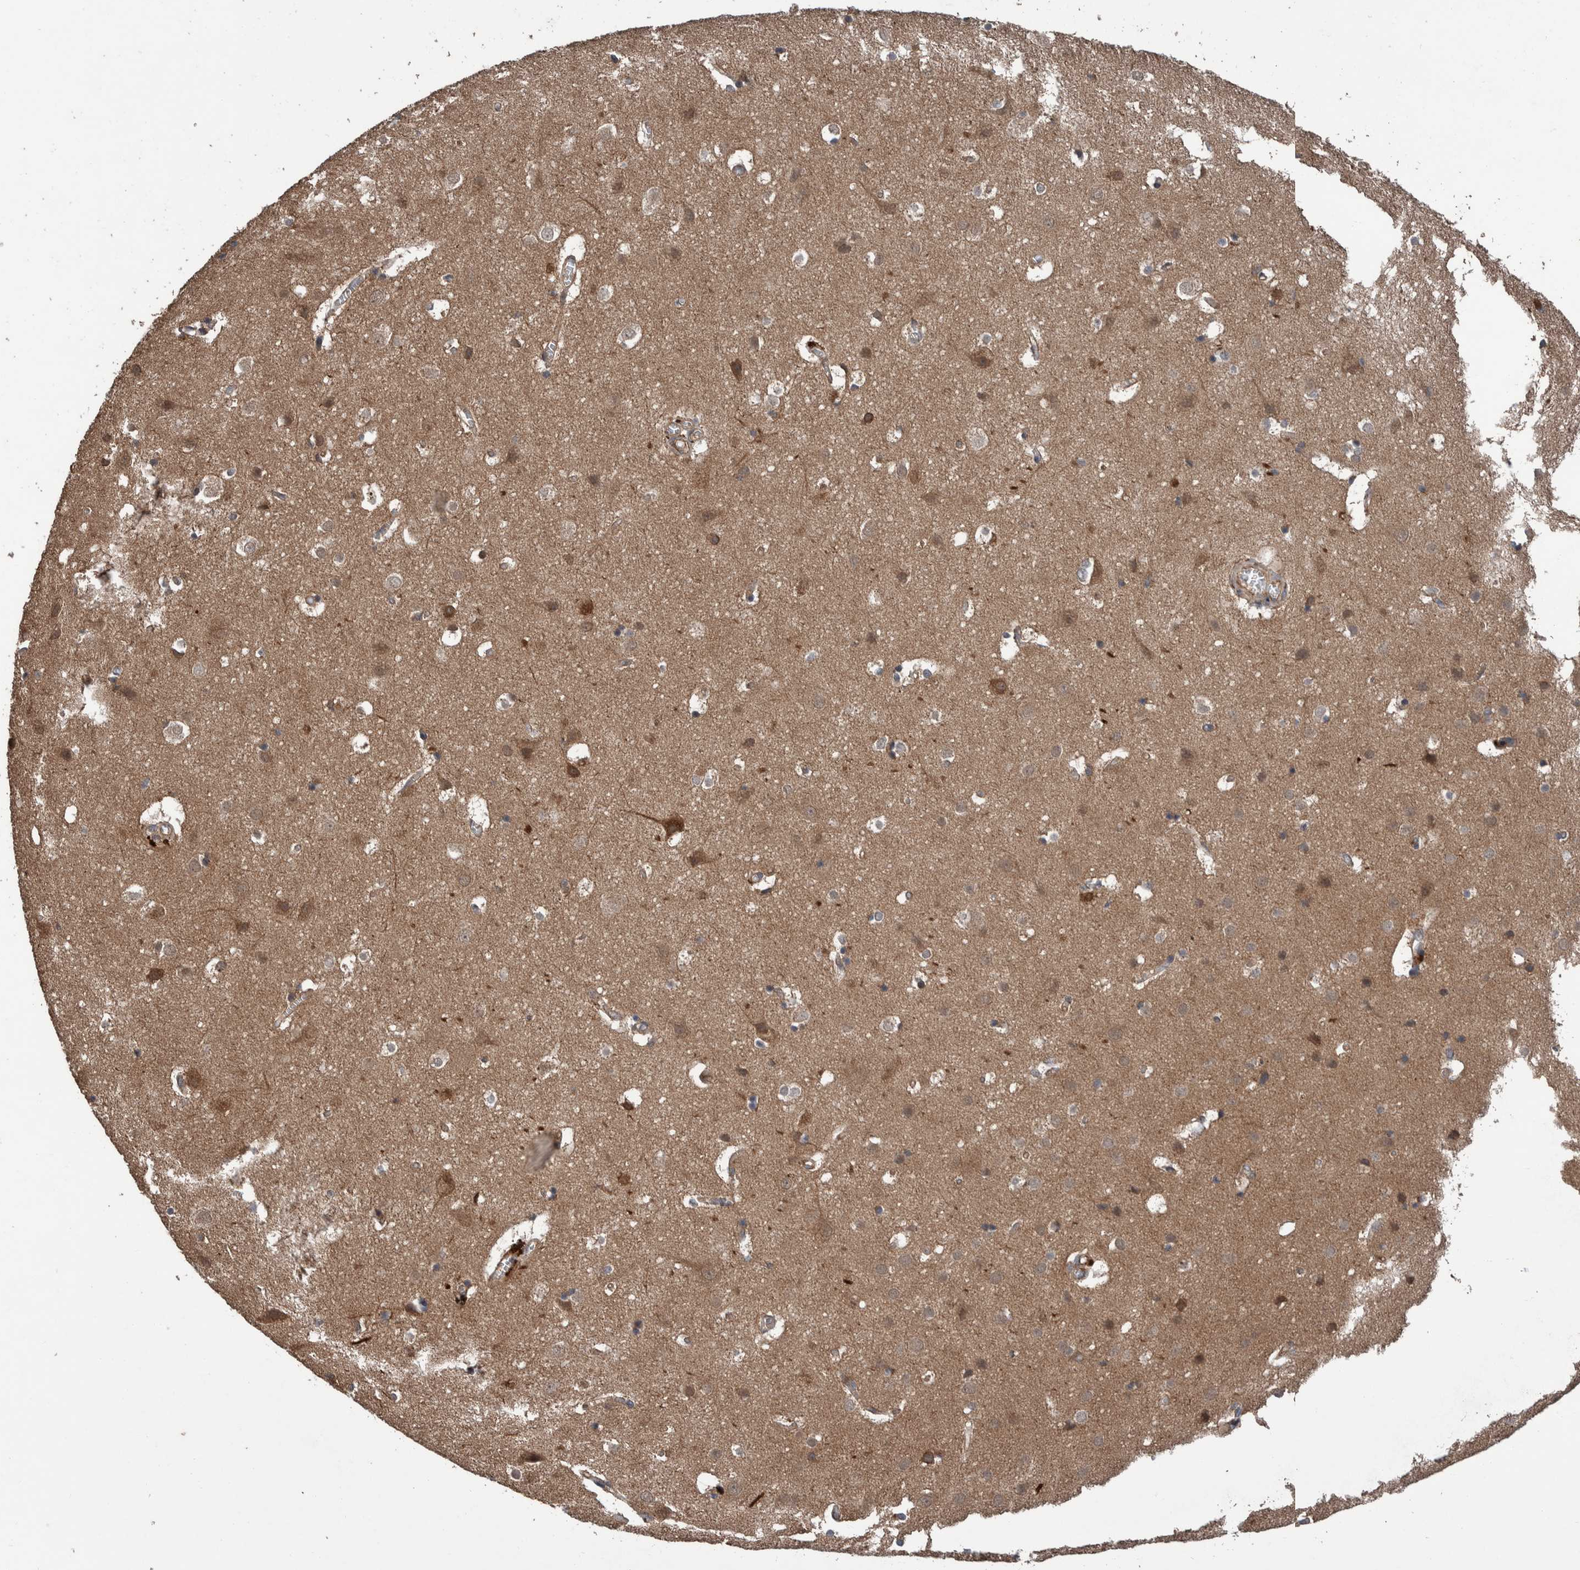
{"staining": {"intensity": "weak", "quantity": ">75%", "location": "cytoplasmic/membranous"}, "tissue": "cerebral cortex", "cell_type": "Endothelial cells", "image_type": "normal", "snomed": [{"axis": "morphology", "description": "Normal tissue, NOS"}, {"axis": "topography", "description": "Cerebral cortex"}], "caption": "Protein staining of unremarkable cerebral cortex reveals weak cytoplasmic/membranous staining in approximately >75% of endothelial cells. The staining was performed using DAB, with brown indicating positive protein expression. Nuclei are stained blue with hematoxylin.", "gene": "ENSG00000251537", "patient": {"sex": "male", "age": 54}}